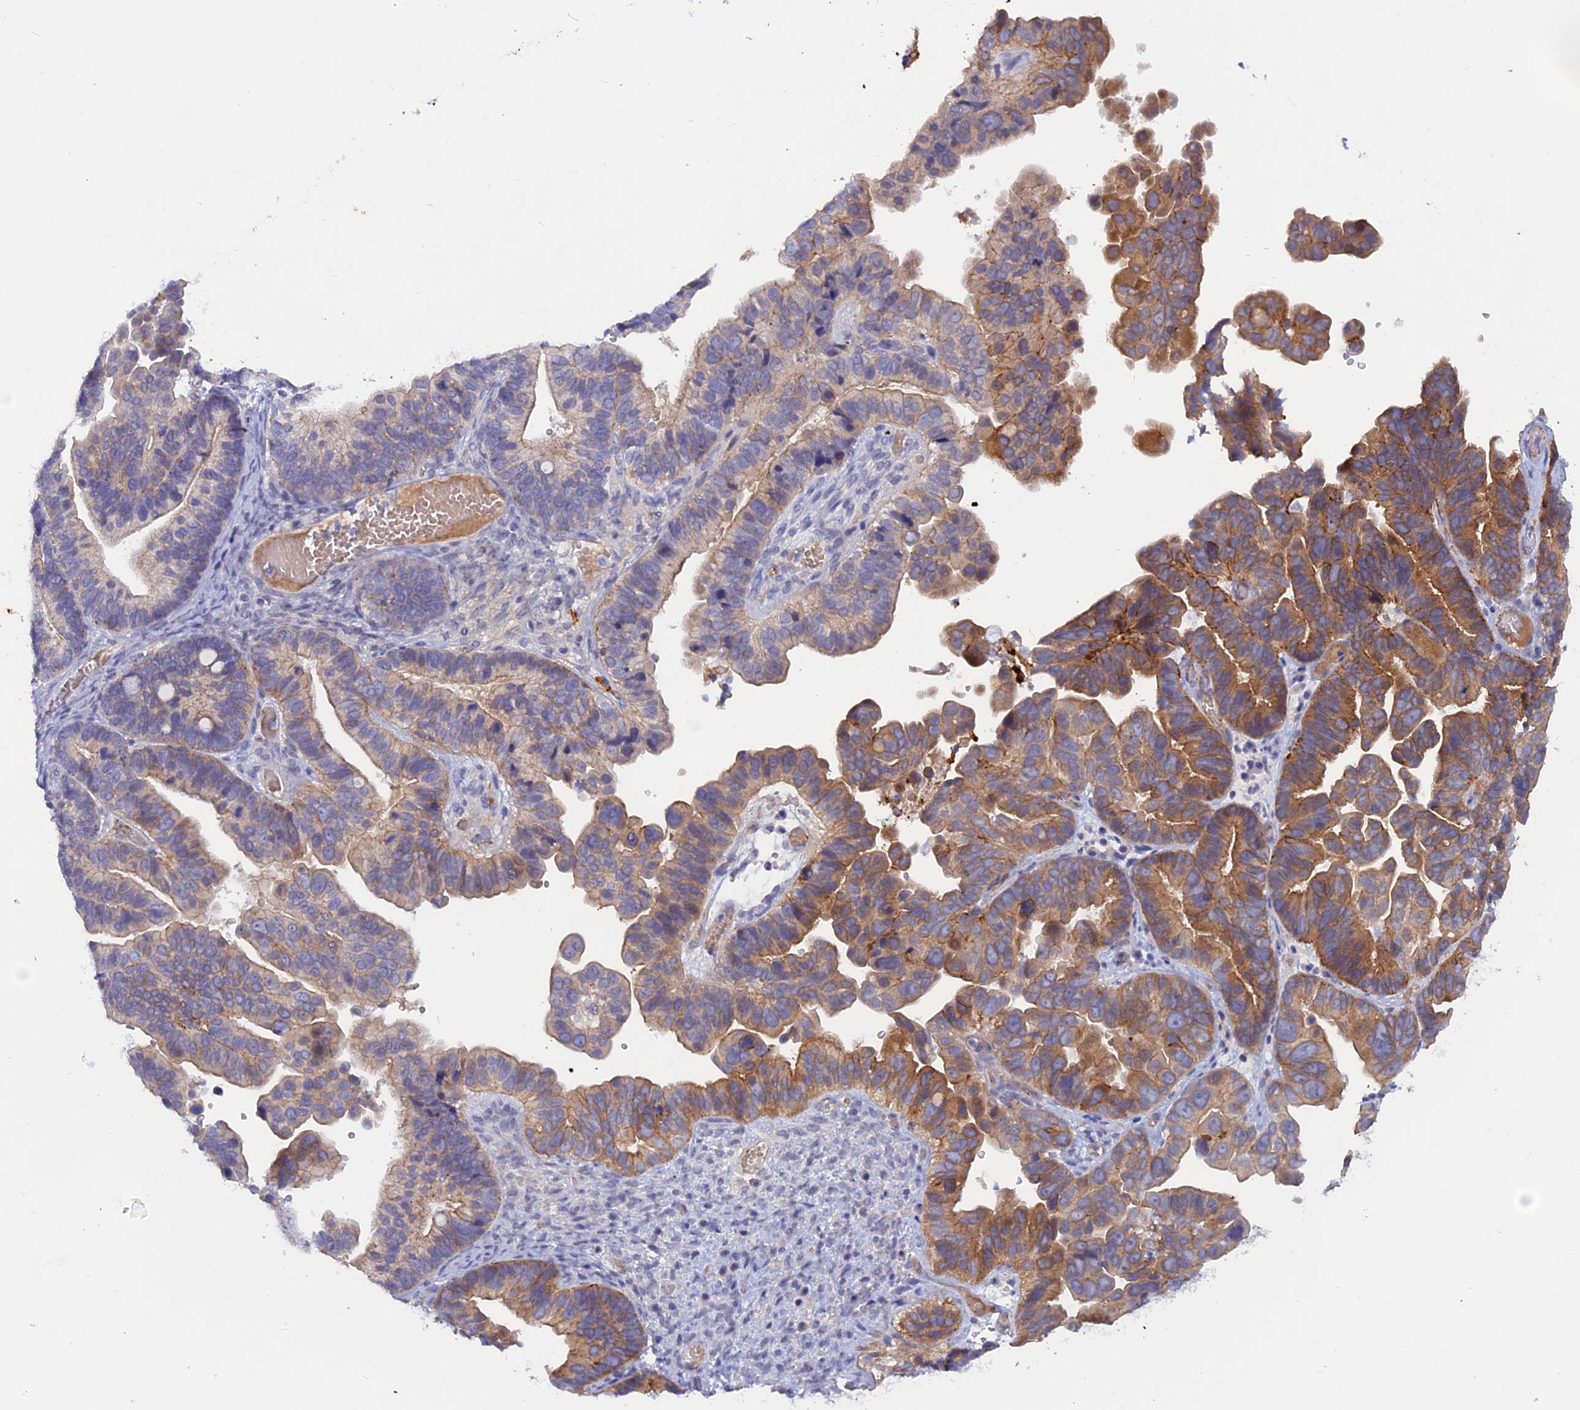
{"staining": {"intensity": "moderate", "quantity": "25%-75%", "location": "cytoplasmic/membranous"}, "tissue": "ovarian cancer", "cell_type": "Tumor cells", "image_type": "cancer", "snomed": [{"axis": "morphology", "description": "Cystadenocarcinoma, serous, NOS"}, {"axis": "topography", "description": "Ovary"}], "caption": "Immunohistochemical staining of human ovarian serous cystadenocarcinoma demonstrates medium levels of moderate cytoplasmic/membranous protein positivity in about 25%-75% of tumor cells. (Brightfield microscopy of DAB IHC at high magnification).", "gene": "GK5", "patient": {"sex": "female", "age": 56}}